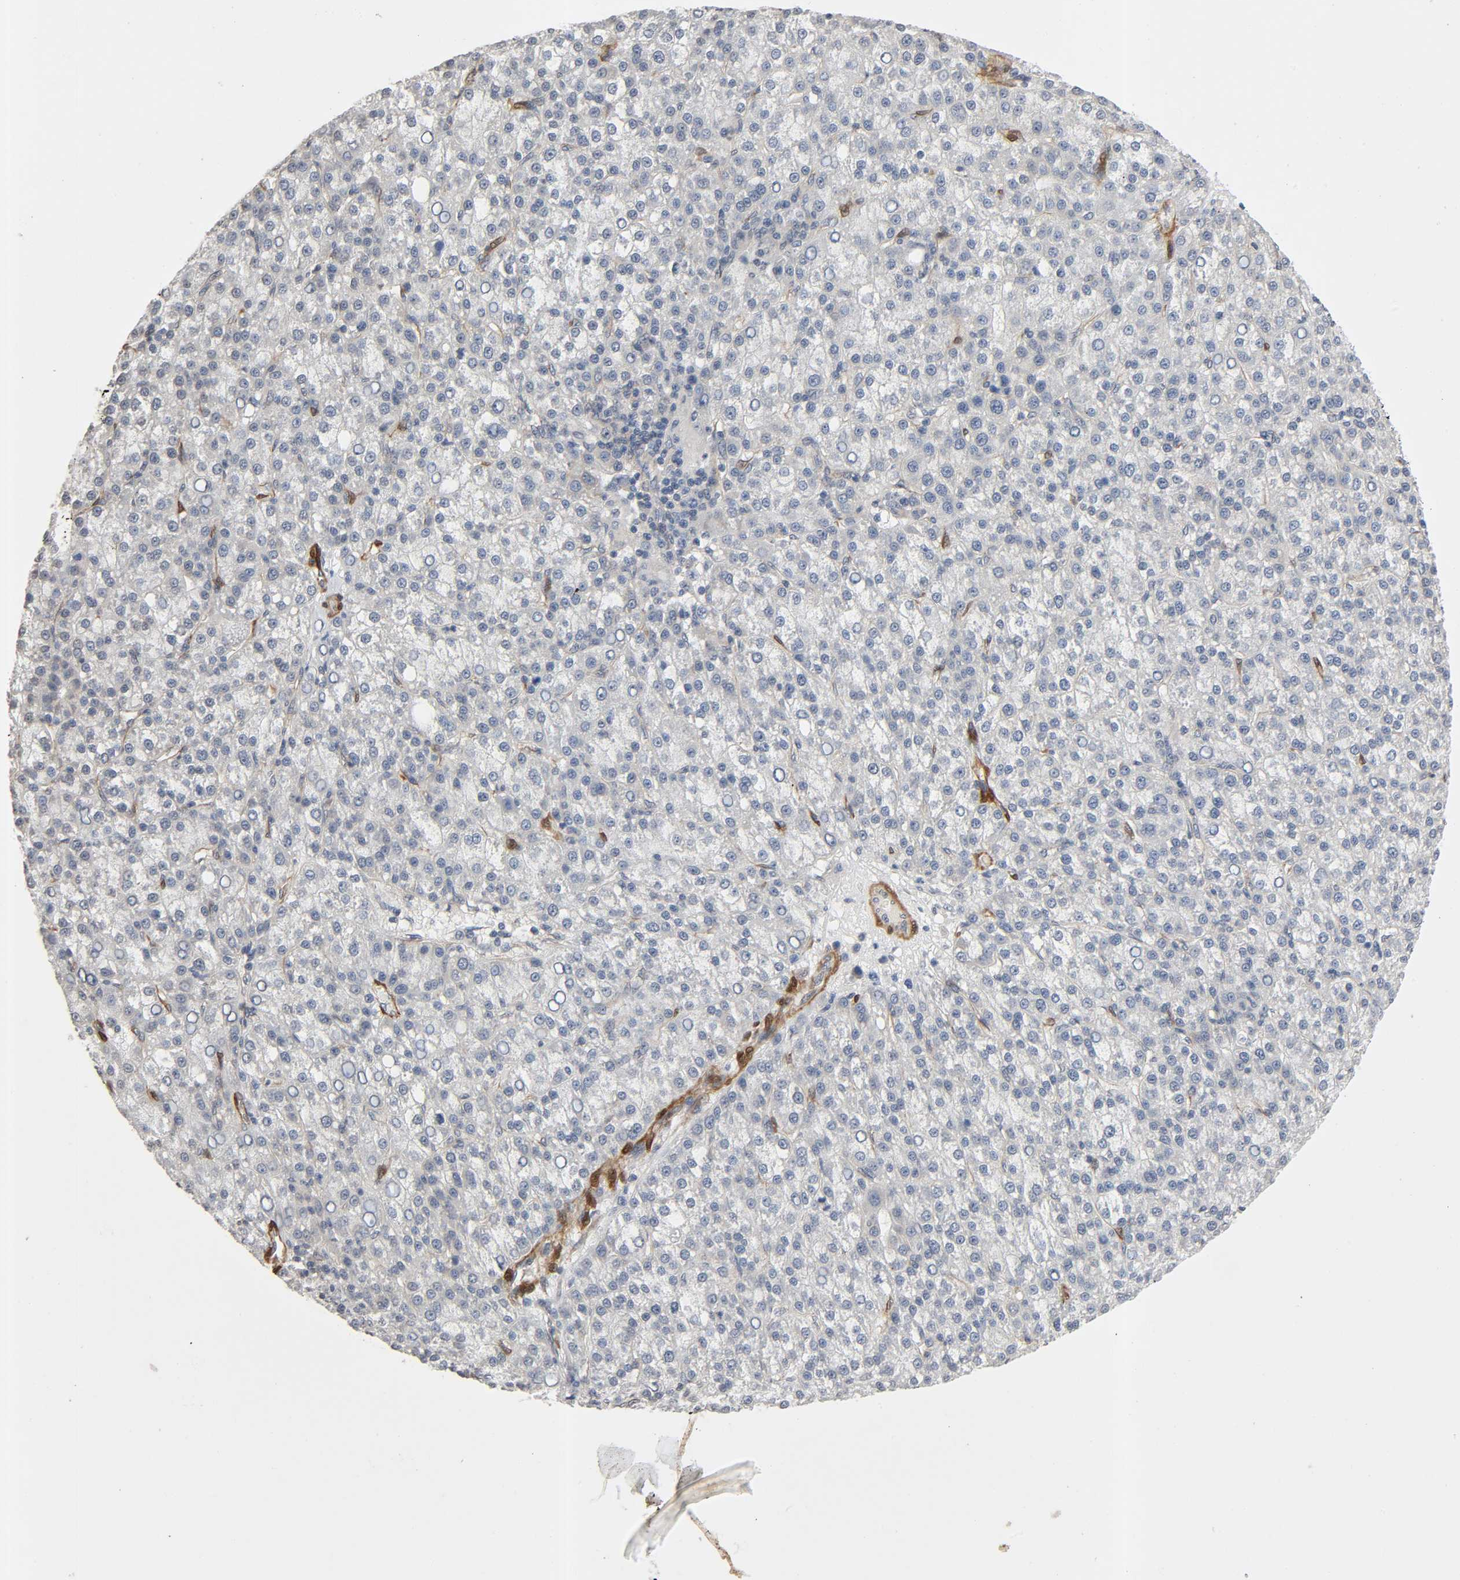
{"staining": {"intensity": "negative", "quantity": "none", "location": "none"}, "tissue": "liver cancer", "cell_type": "Tumor cells", "image_type": "cancer", "snomed": [{"axis": "morphology", "description": "Carcinoma, Hepatocellular, NOS"}, {"axis": "topography", "description": "Liver"}], "caption": "Tumor cells show no significant expression in liver cancer.", "gene": "PTK2", "patient": {"sex": "female", "age": 58}}